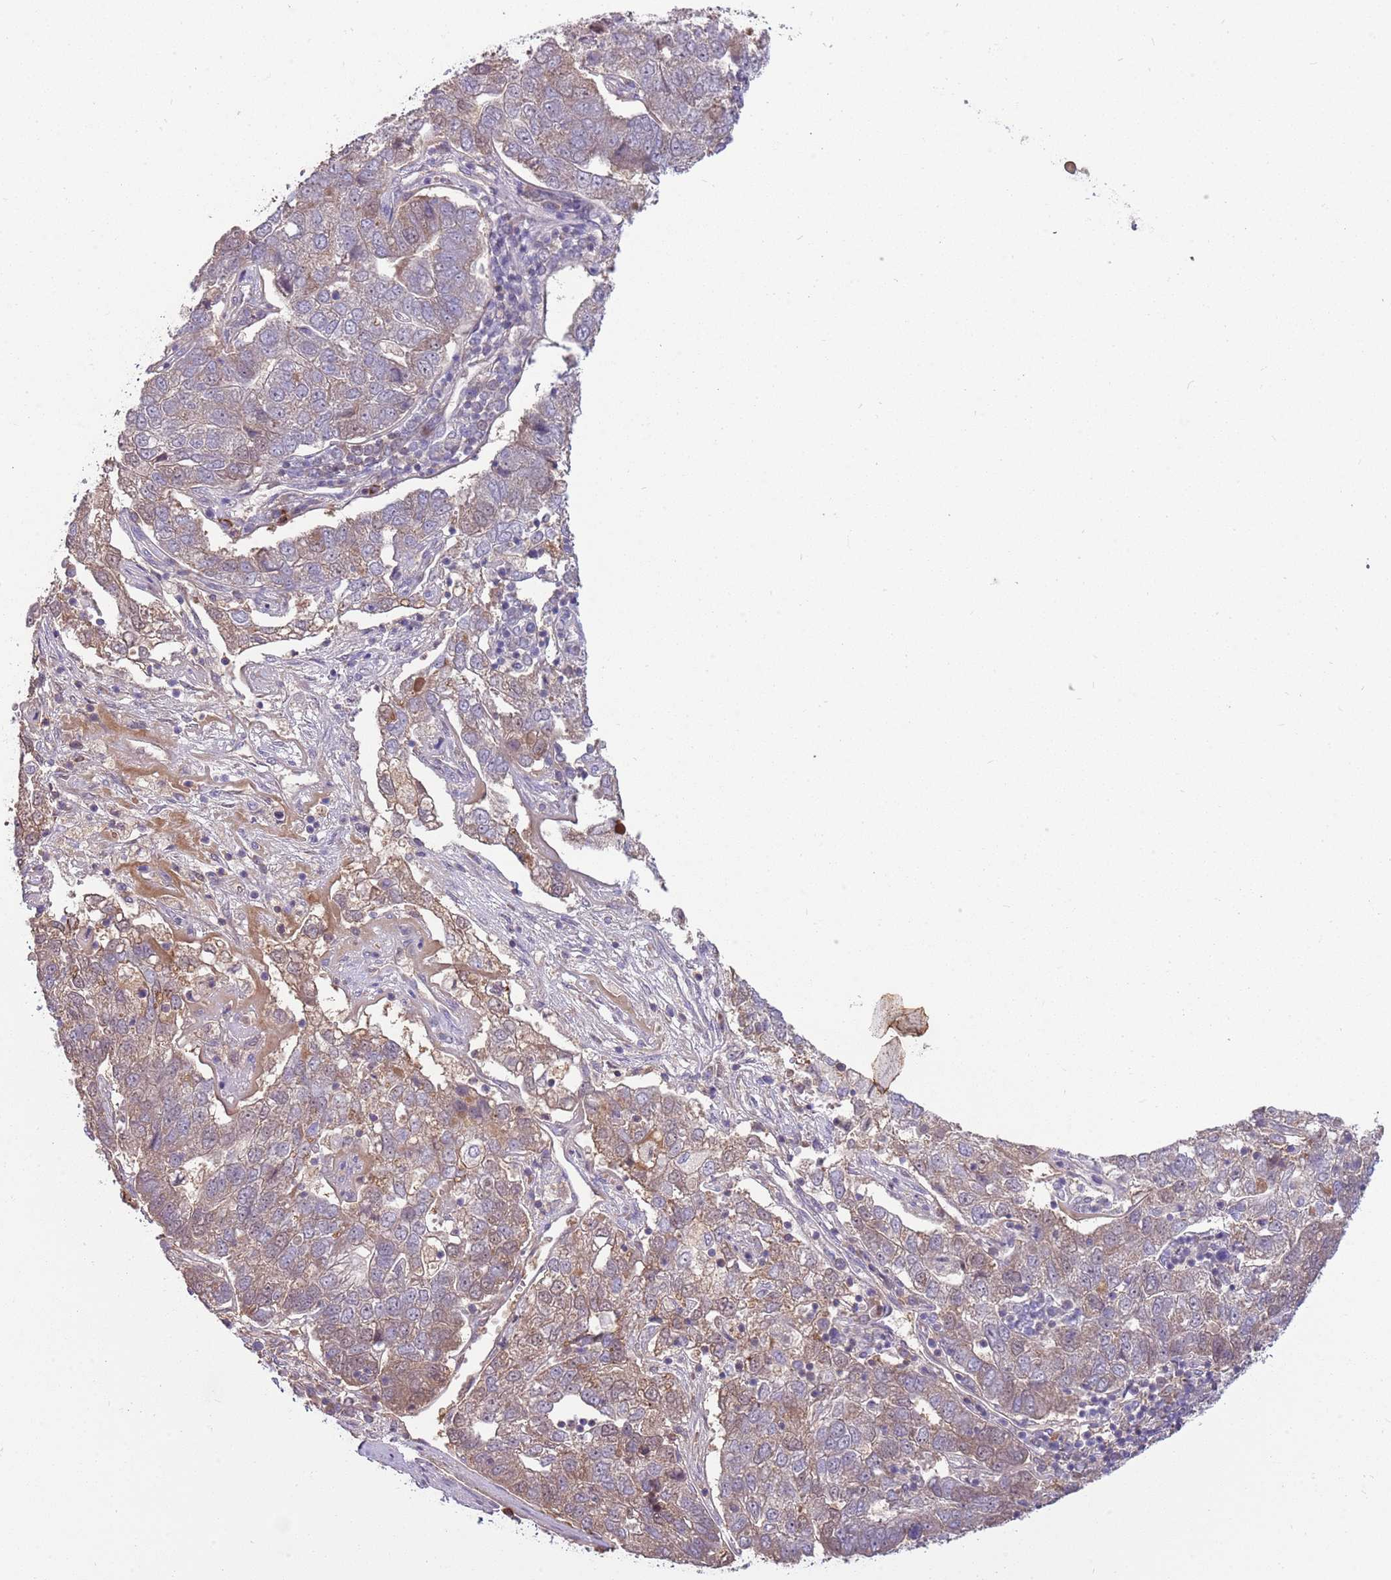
{"staining": {"intensity": "moderate", "quantity": "25%-75%", "location": "cytoplasmic/membranous"}, "tissue": "pancreatic cancer", "cell_type": "Tumor cells", "image_type": "cancer", "snomed": [{"axis": "morphology", "description": "Adenocarcinoma, NOS"}, {"axis": "topography", "description": "Pancreas"}], "caption": "This photomicrograph reveals IHC staining of pancreatic adenocarcinoma, with medium moderate cytoplasmic/membranous positivity in about 25%-75% of tumor cells.", "gene": "NBPF6", "patient": {"sex": "female", "age": 61}}